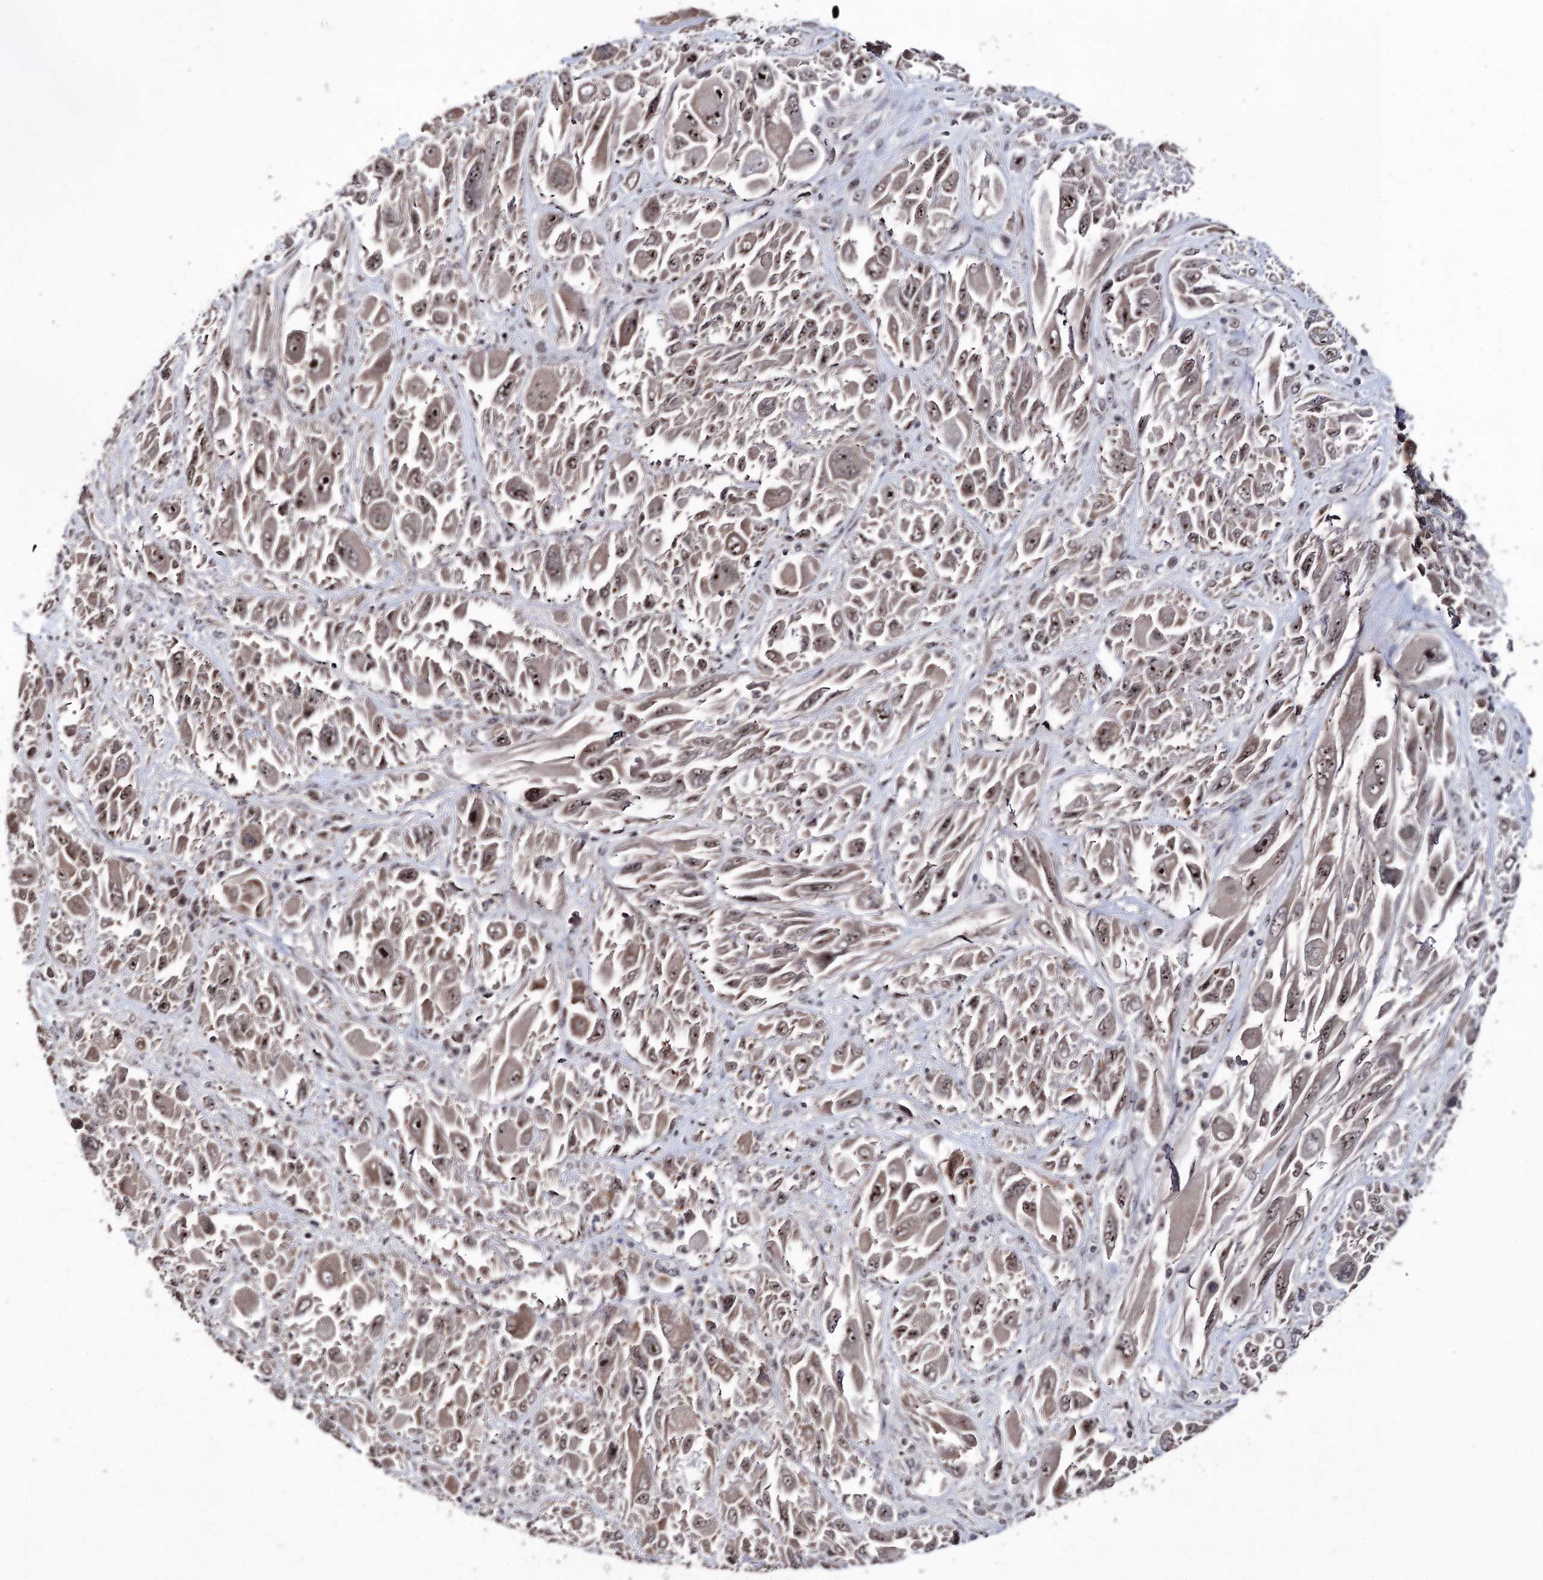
{"staining": {"intensity": "moderate", "quantity": ">75%", "location": "nuclear"}, "tissue": "melanoma", "cell_type": "Tumor cells", "image_type": "cancer", "snomed": [{"axis": "morphology", "description": "Malignant melanoma, NOS"}, {"axis": "topography", "description": "Skin"}], "caption": "Tumor cells reveal medium levels of moderate nuclear positivity in about >75% of cells in human melanoma.", "gene": "VGLL4", "patient": {"sex": "female", "age": 91}}